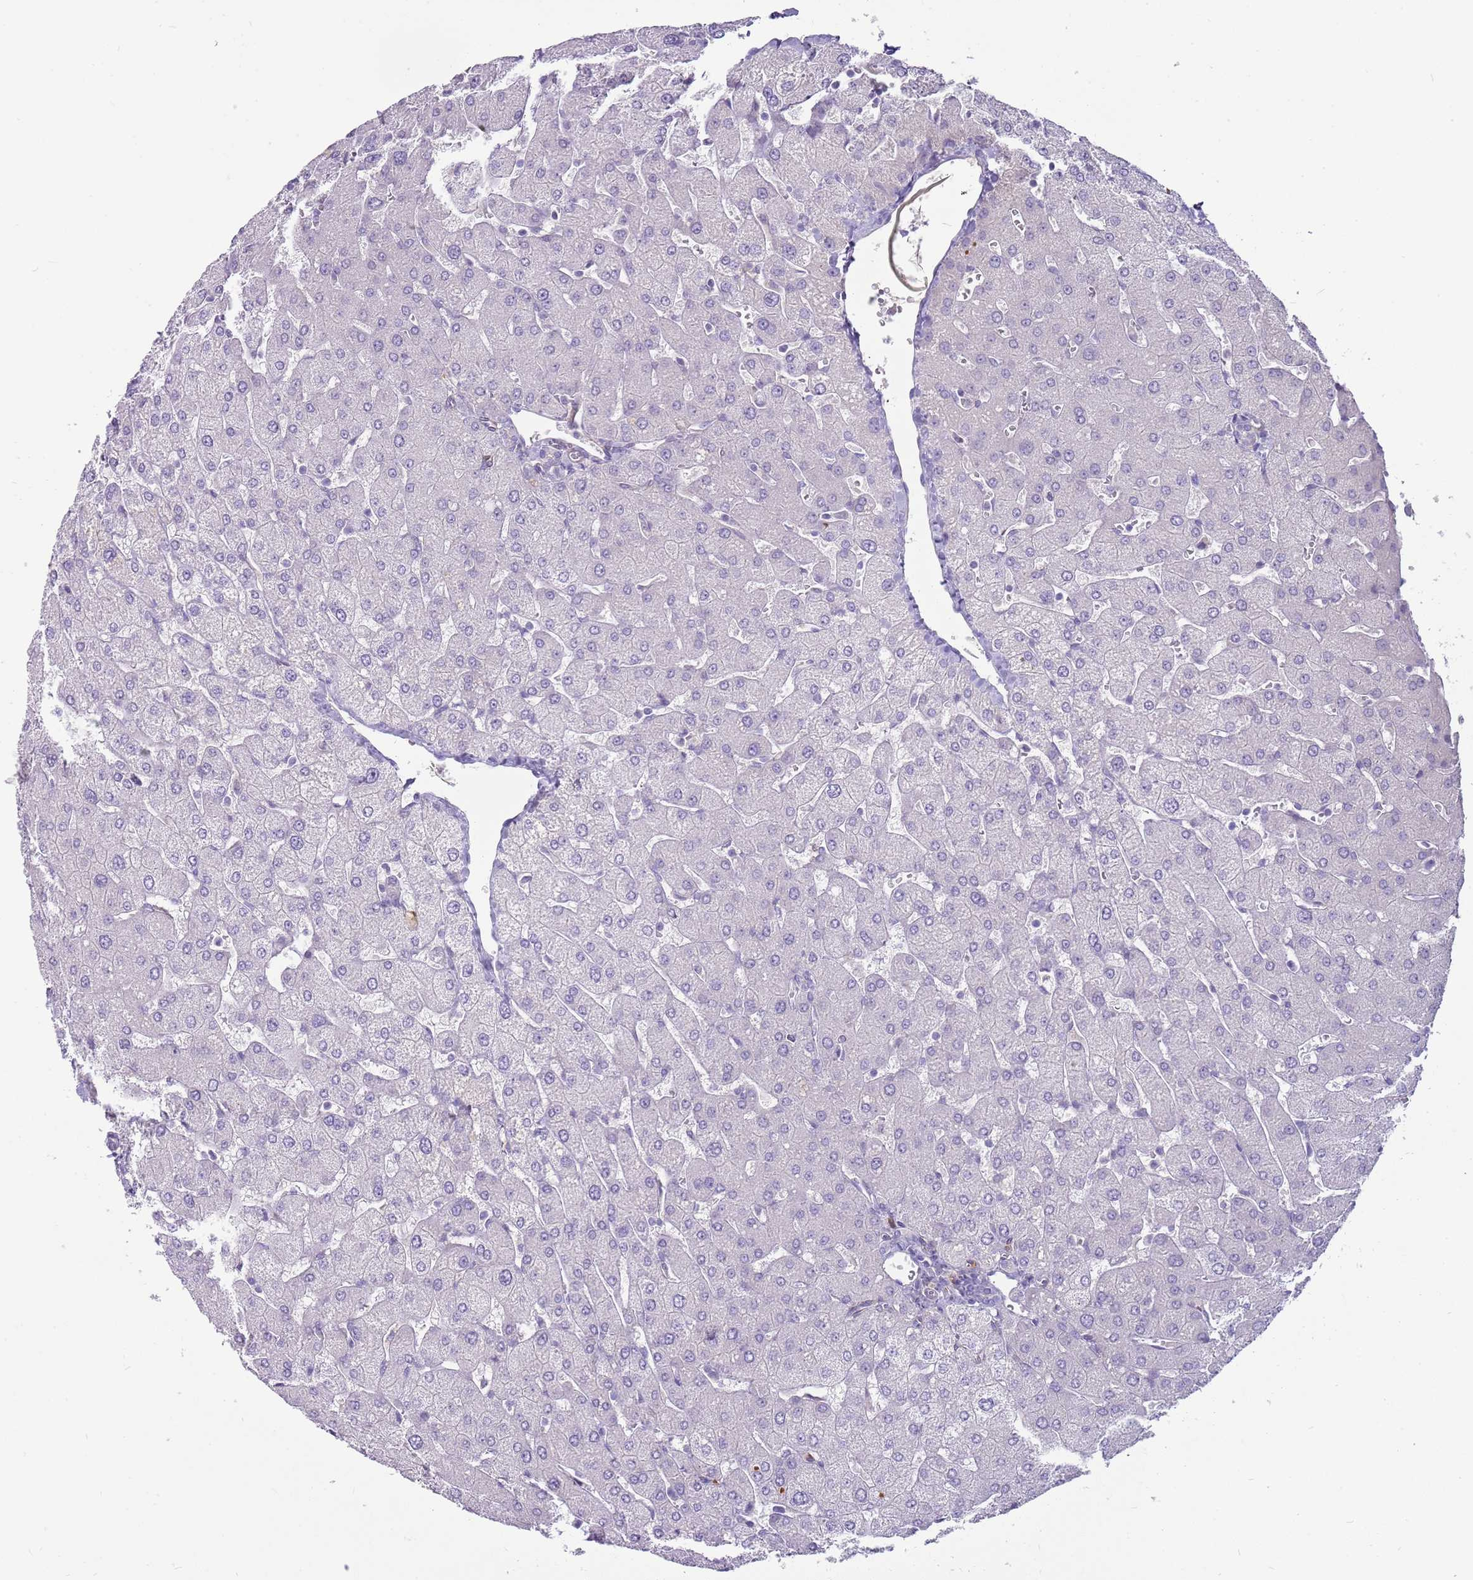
{"staining": {"intensity": "negative", "quantity": "none", "location": "none"}, "tissue": "liver", "cell_type": "Cholangiocytes", "image_type": "normal", "snomed": [{"axis": "morphology", "description": "Normal tissue, NOS"}, {"axis": "topography", "description": "Liver"}], "caption": "Immunohistochemical staining of unremarkable liver exhibits no significant expression in cholangiocytes.", "gene": "DIPK1C", "patient": {"sex": "male", "age": 55}}